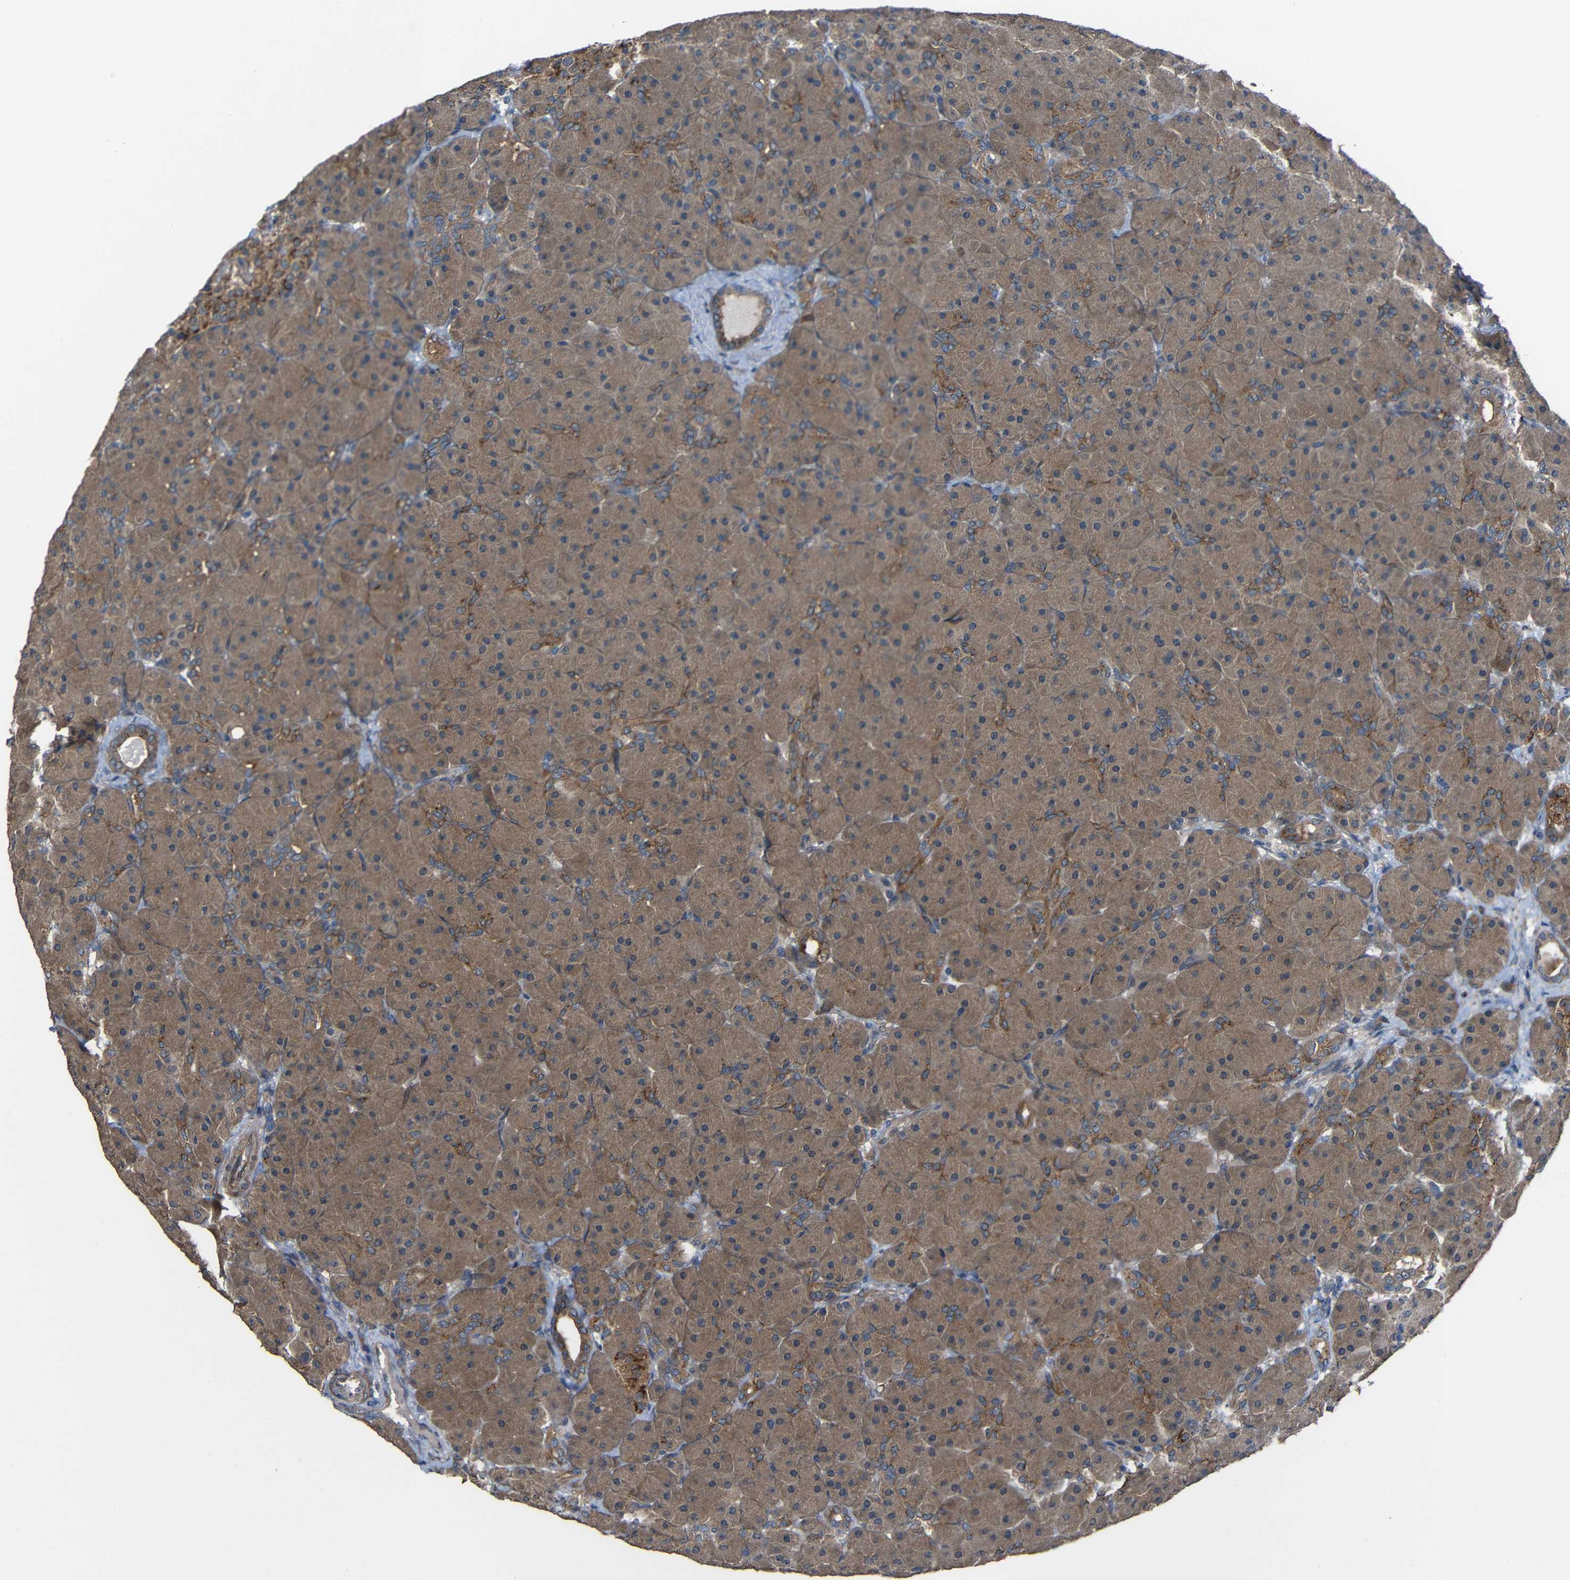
{"staining": {"intensity": "moderate", "quantity": ">75%", "location": "cytoplasmic/membranous"}, "tissue": "pancreas", "cell_type": "Exocrine glandular cells", "image_type": "normal", "snomed": [{"axis": "morphology", "description": "Normal tissue, NOS"}, {"axis": "topography", "description": "Pancreas"}], "caption": "Human pancreas stained for a protein (brown) displays moderate cytoplasmic/membranous positive staining in about >75% of exocrine glandular cells.", "gene": "CHST9", "patient": {"sex": "male", "age": 66}}